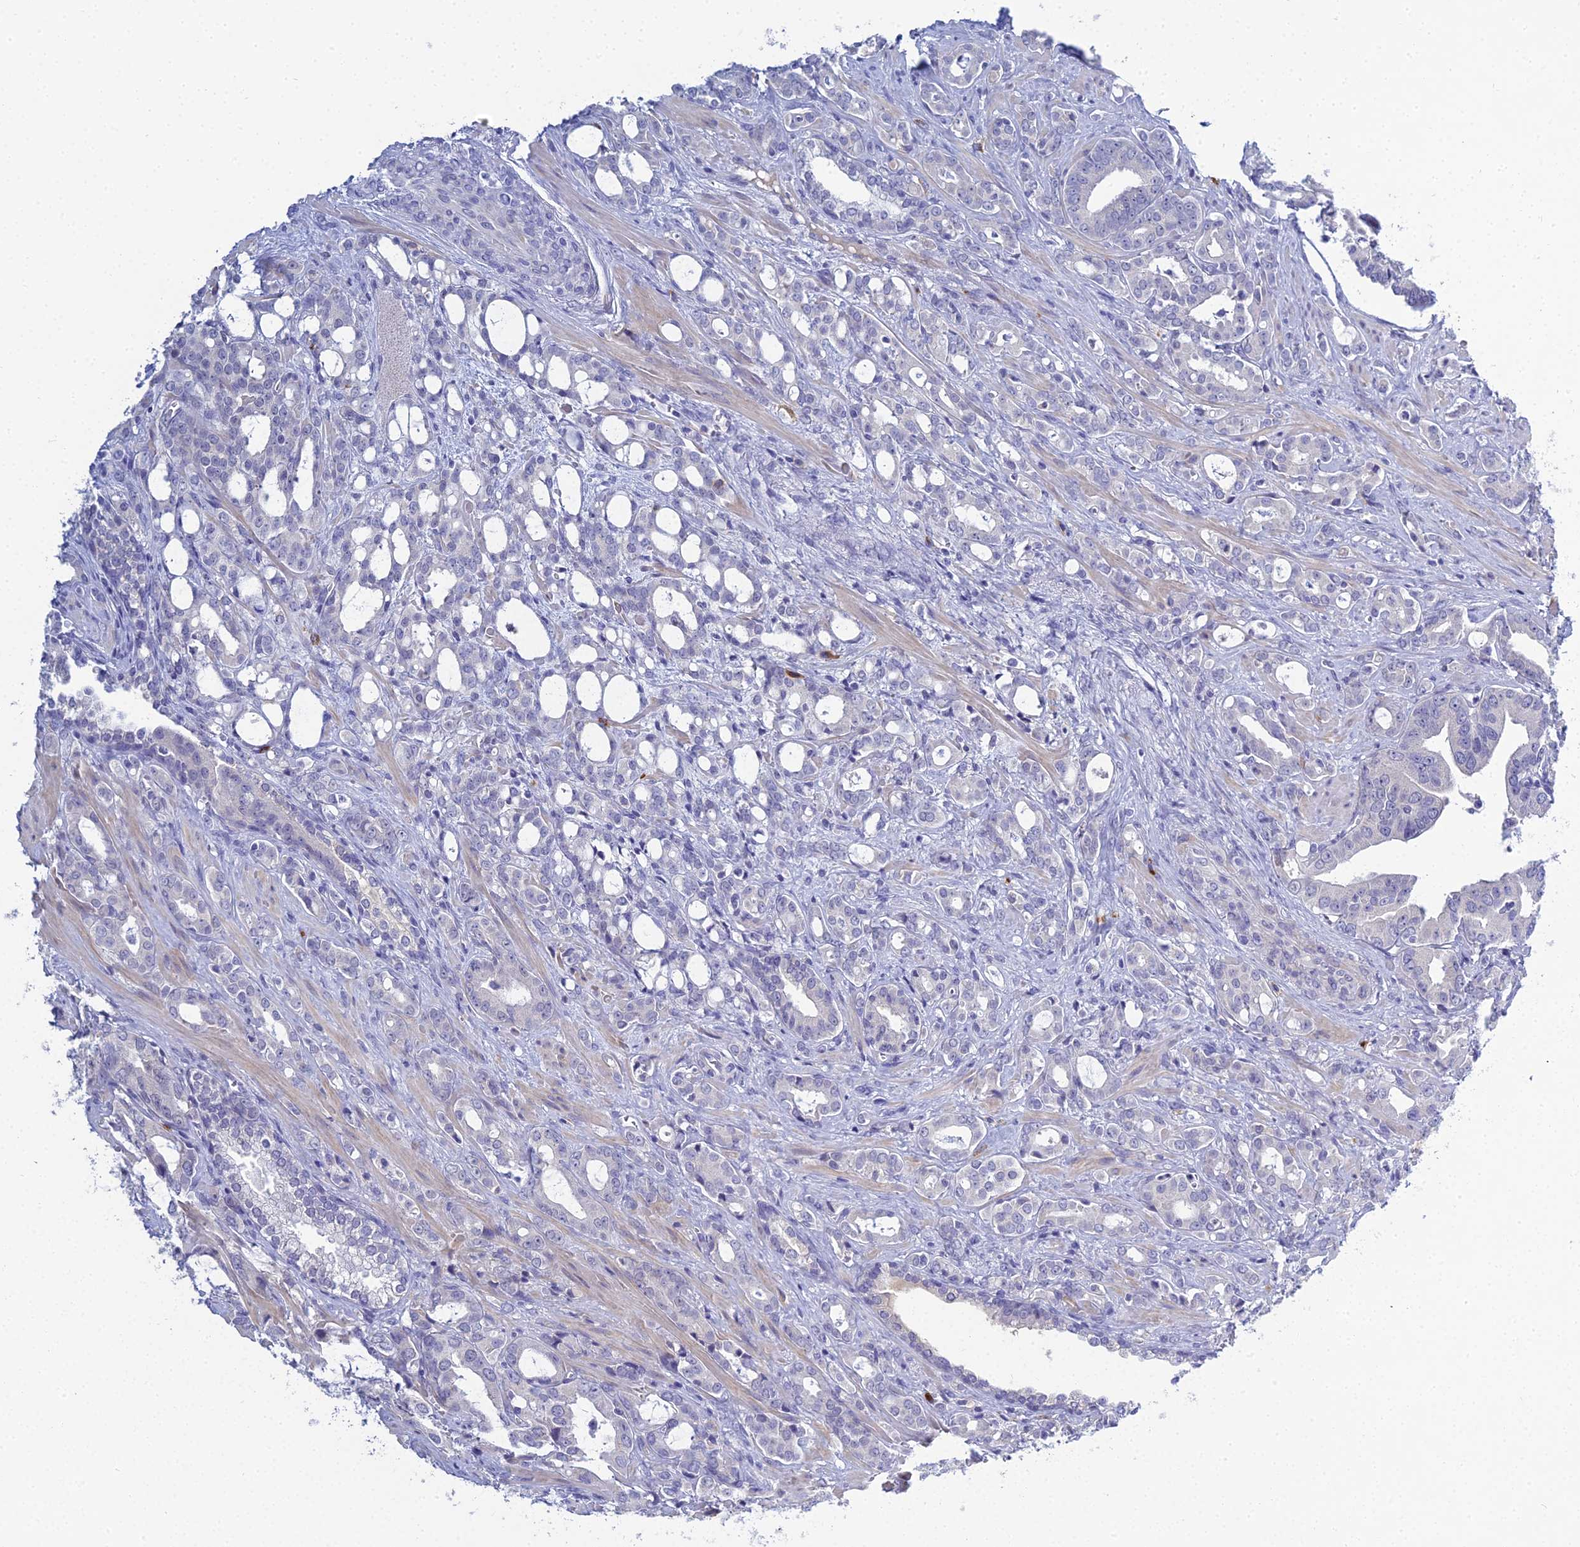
{"staining": {"intensity": "negative", "quantity": "none", "location": "none"}, "tissue": "prostate cancer", "cell_type": "Tumor cells", "image_type": "cancer", "snomed": [{"axis": "morphology", "description": "Adenocarcinoma, High grade"}, {"axis": "topography", "description": "Prostate"}], "caption": "DAB immunohistochemical staining of human high-grade adenocarcinoma (prostate) reveals no significant expression in tumor cells. The staining is performed using DAB brown chromogen with nuclei counter-stained in using hematoxylin.", "gene": "MUC13", "patient": {"sex": "male", "age": 72}}